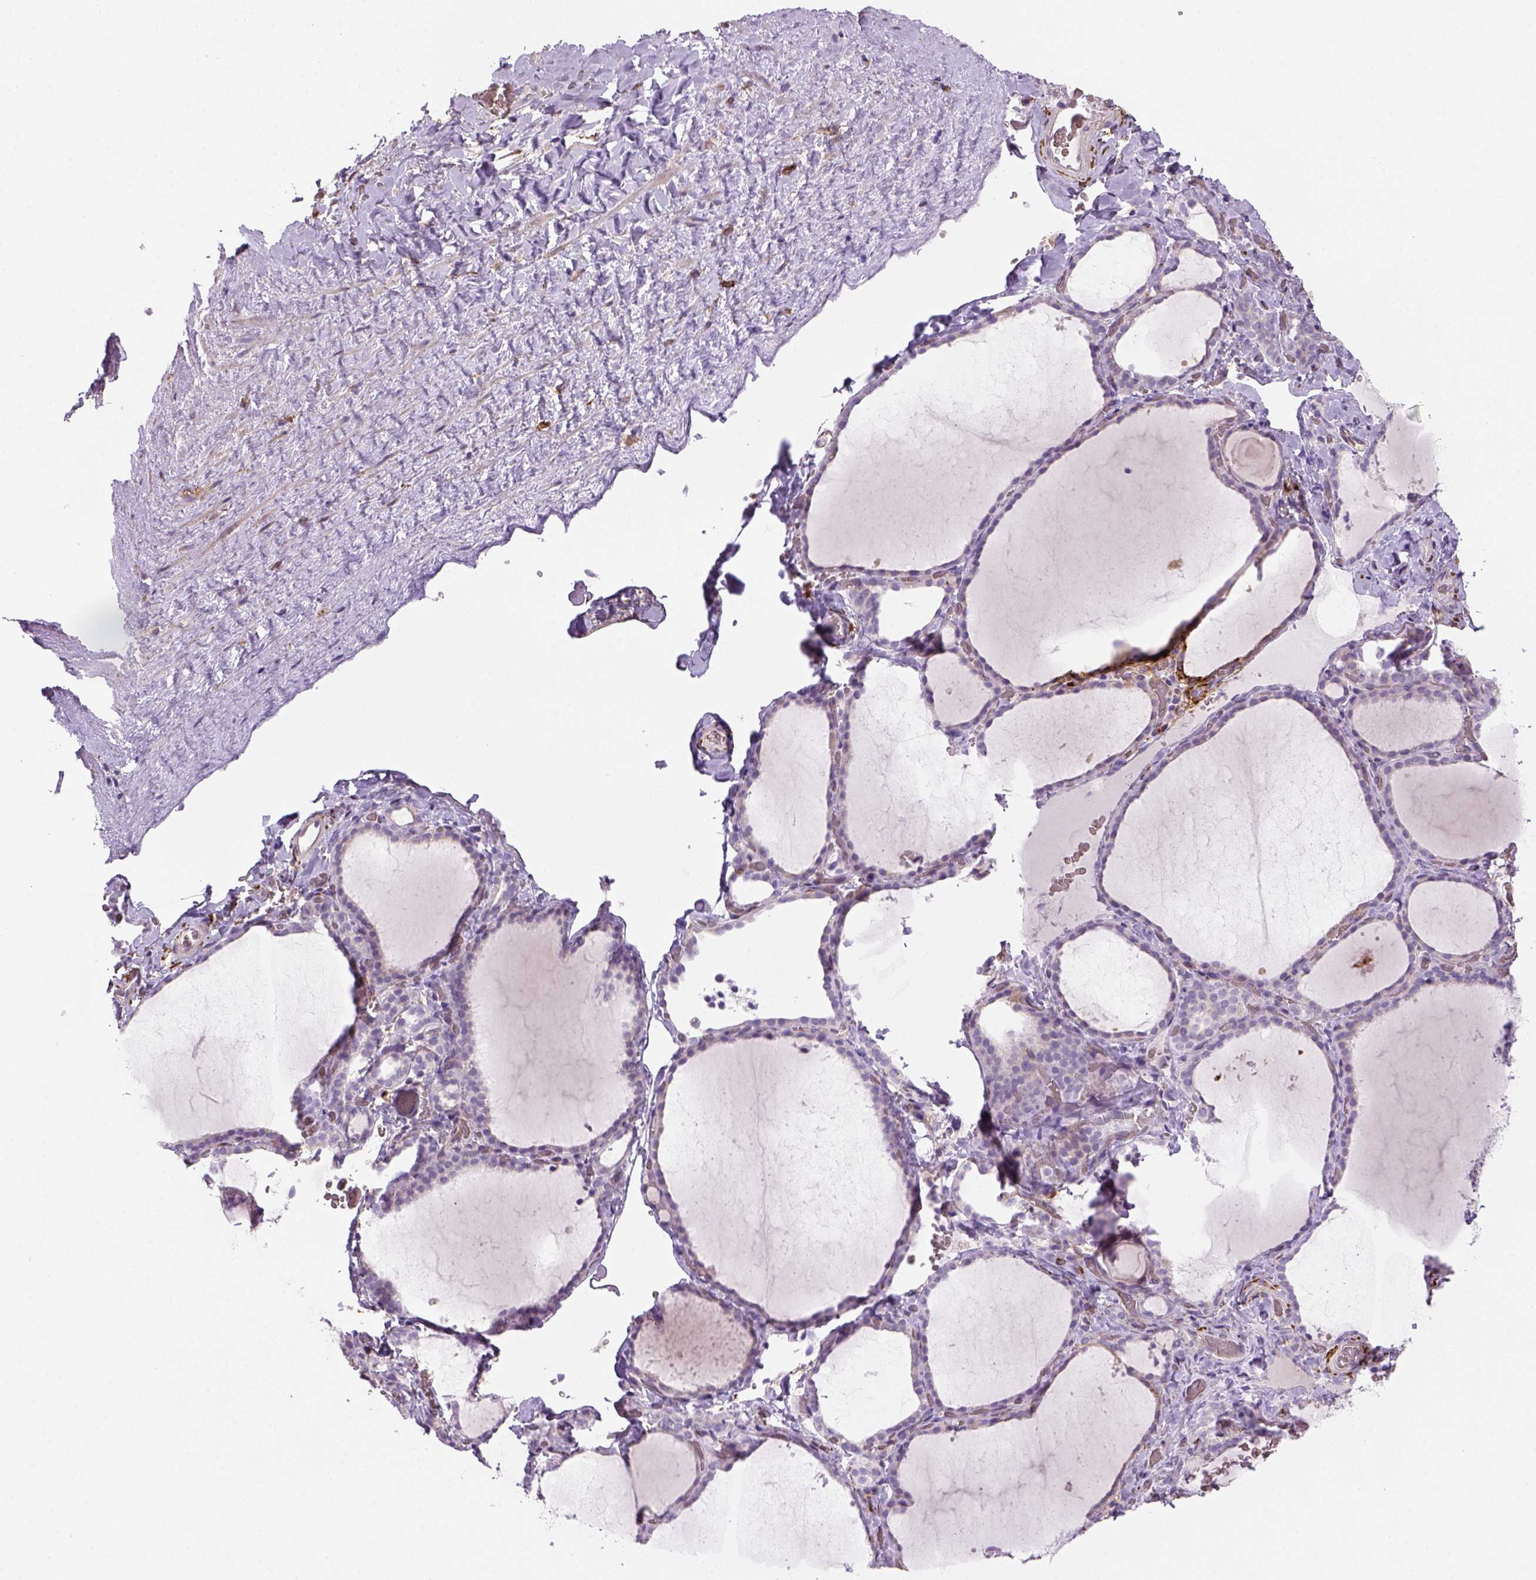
{"staining": {"intensity": "negative", "quantity": "none", "location": "none"}, "tissue": "thyroid gland", "cell_type": "Glandular cells", "image_type": "normal", "snomed": [{"axis": "morphology", "description": "Normal tissue, NOS"}, {"axis": "topography", "description": "Thyroid gland"}], "caption": "Immunohistochemistry micrograph of unremarkable human thyroid gland stained for a protein (brown), which demonstrates no positivity in glandular cells.", "gene": "CACNB1", "patient": {"sex": "female", "age": 22}}